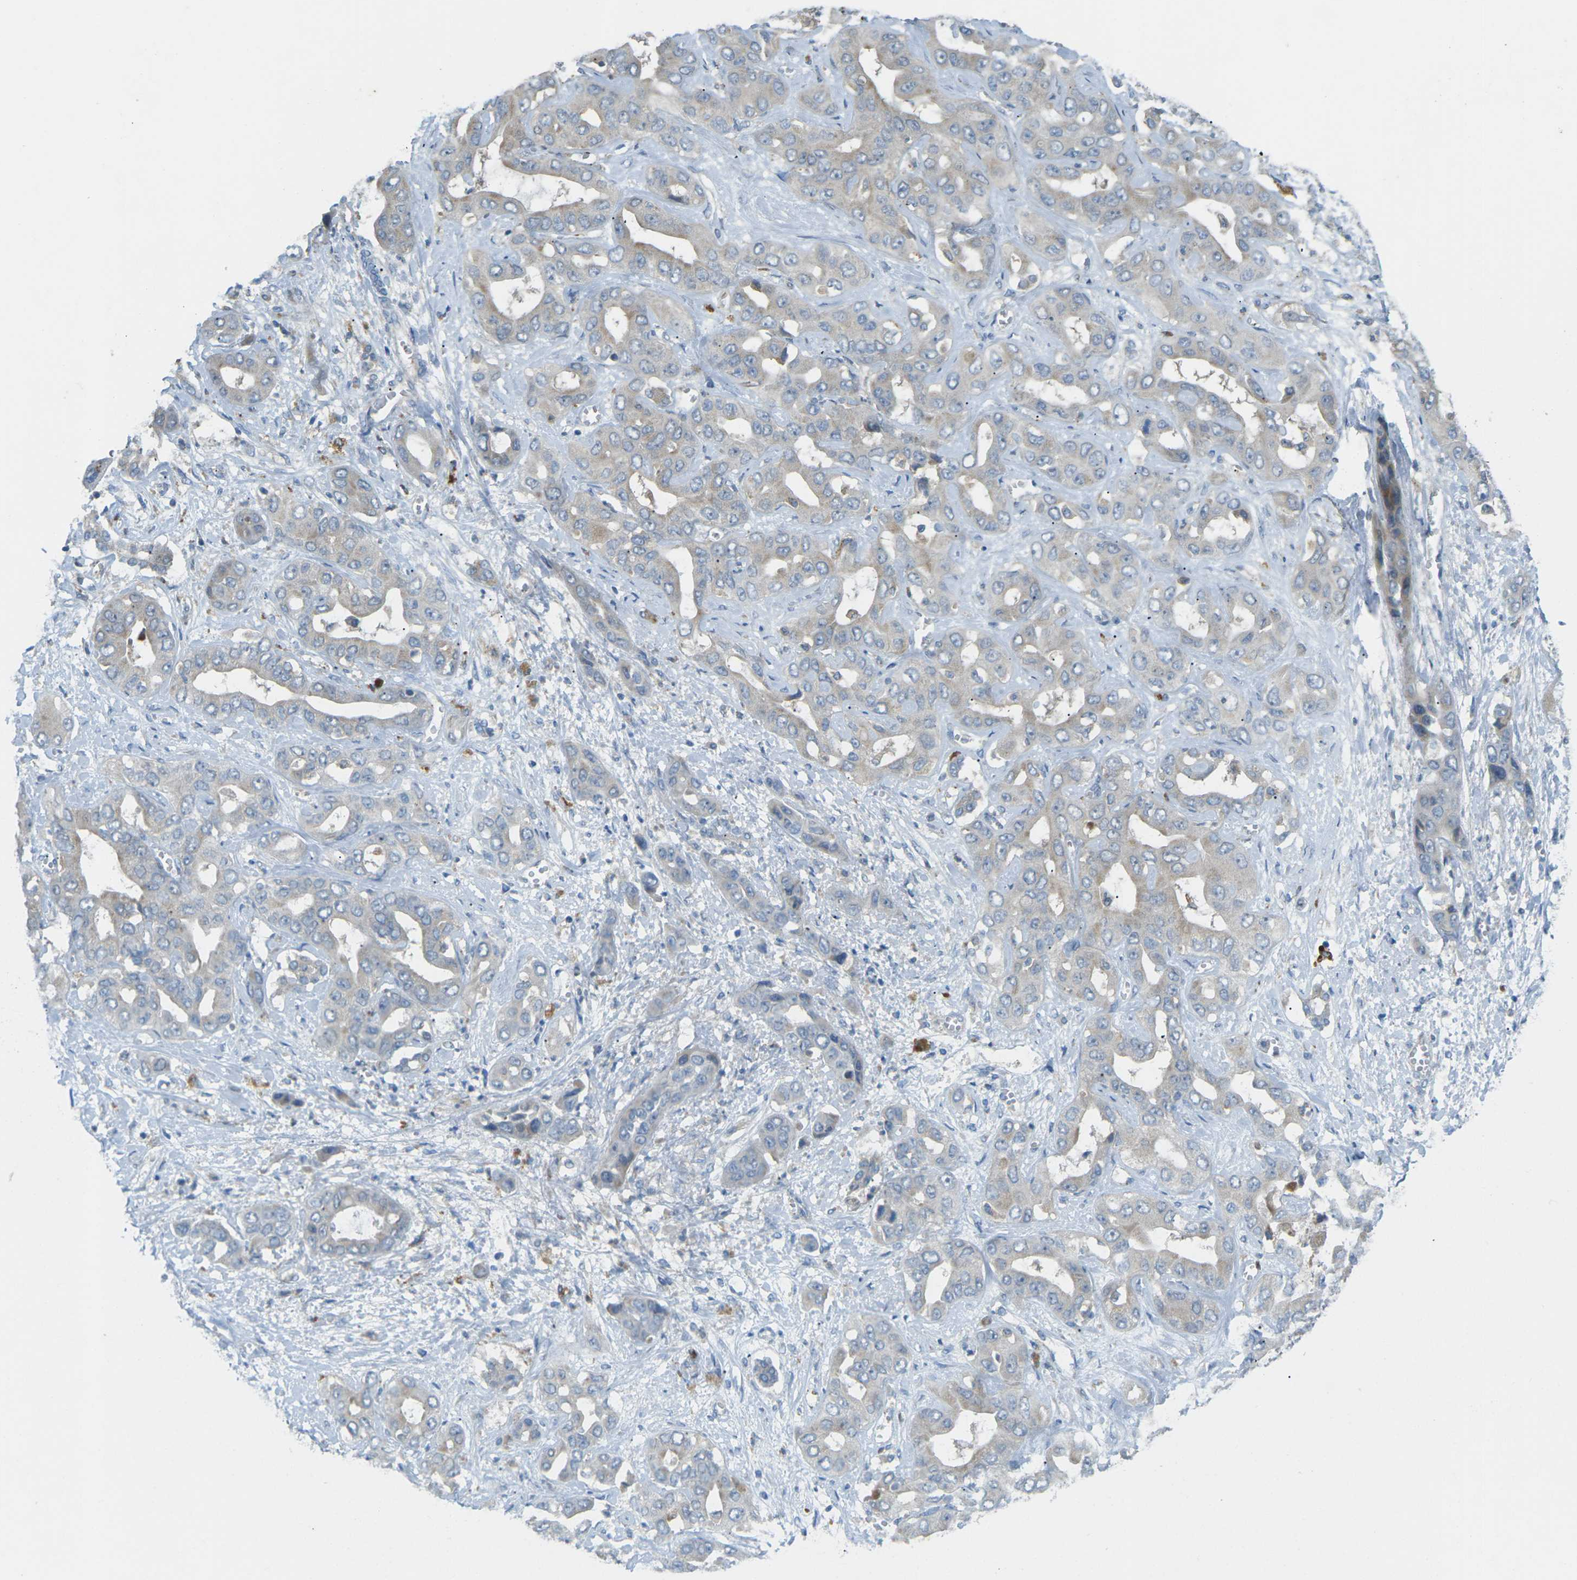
{"staining": {"intensity": "weak", "quantity": "<25%", "location": "cytoplasmic/membranous"}, "tissue": "liver cancer", "cell_type": "Tumor cells", "image_type": "cancer", "snomed": [{"axis": "morphology", "description": "Cholangiocarcinoma"}, {"axis": "topography", "description": "Liver"}], "caption": "Immunohistochemistry of human liver cancer exhibits no staining in tumor cells.", "gene": "MYLK4", "patient": {"sex": "female", "age": 52}}